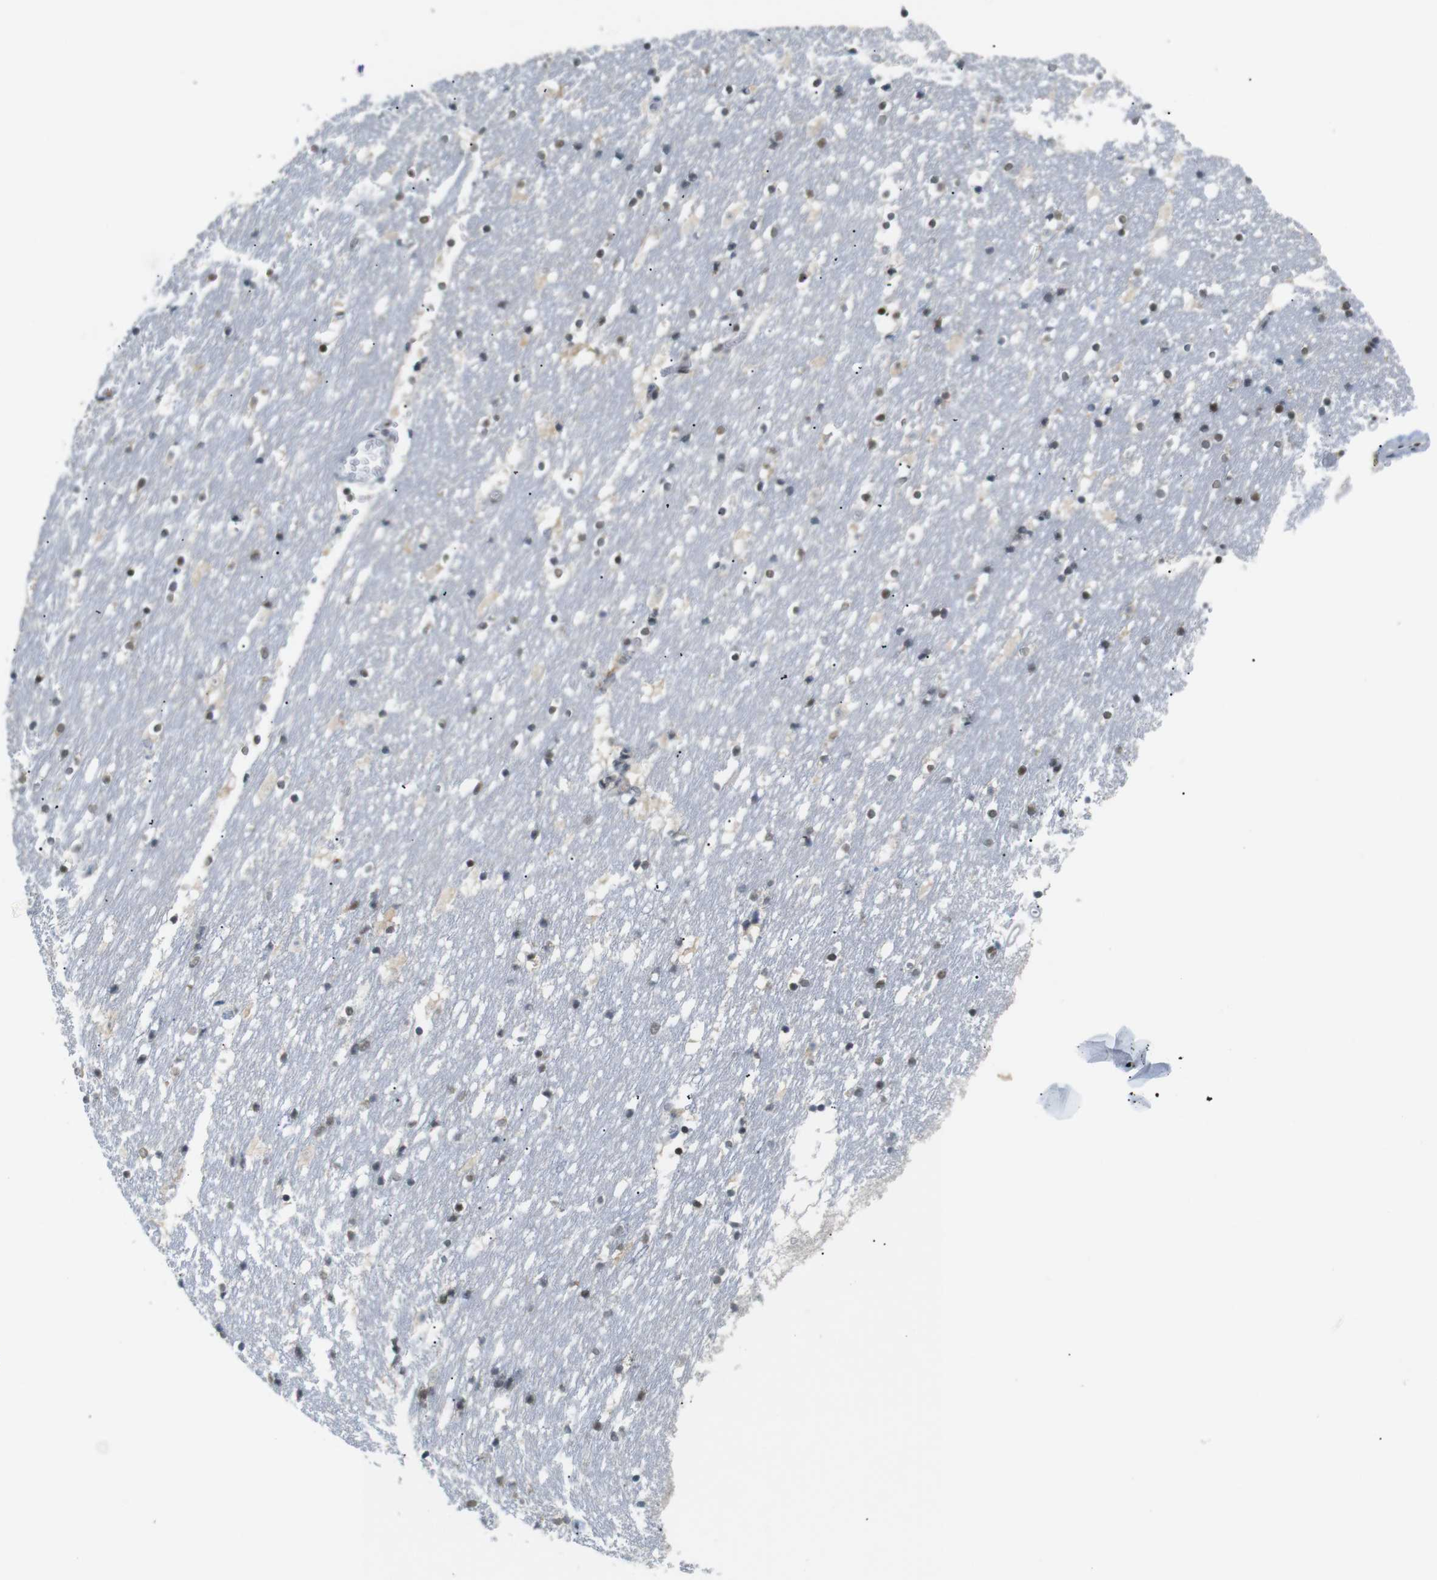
{"staining": {"intensity": "moderate", "quantity": ">75%", "location": "nuclear"}, "tissue": "caudate", "cell_type": "Glial cells", "image_type": "normal", "snomed": [{"axis": "morphology", "description": "Normal tissue, NOS"}, {"axis": "topography", "description": "Lateral ventricle wall"}], "caption": "A histopathology image of human caudate stained for a protein shows moderate nuclear brown staining in glial cells. (DAB (3,3'-diaminobenzidine) IHC, brown staining for protein, blue staining for nuclei).", "gene": "RIOX2", "patient": {"sex": "male", "age": 45}}